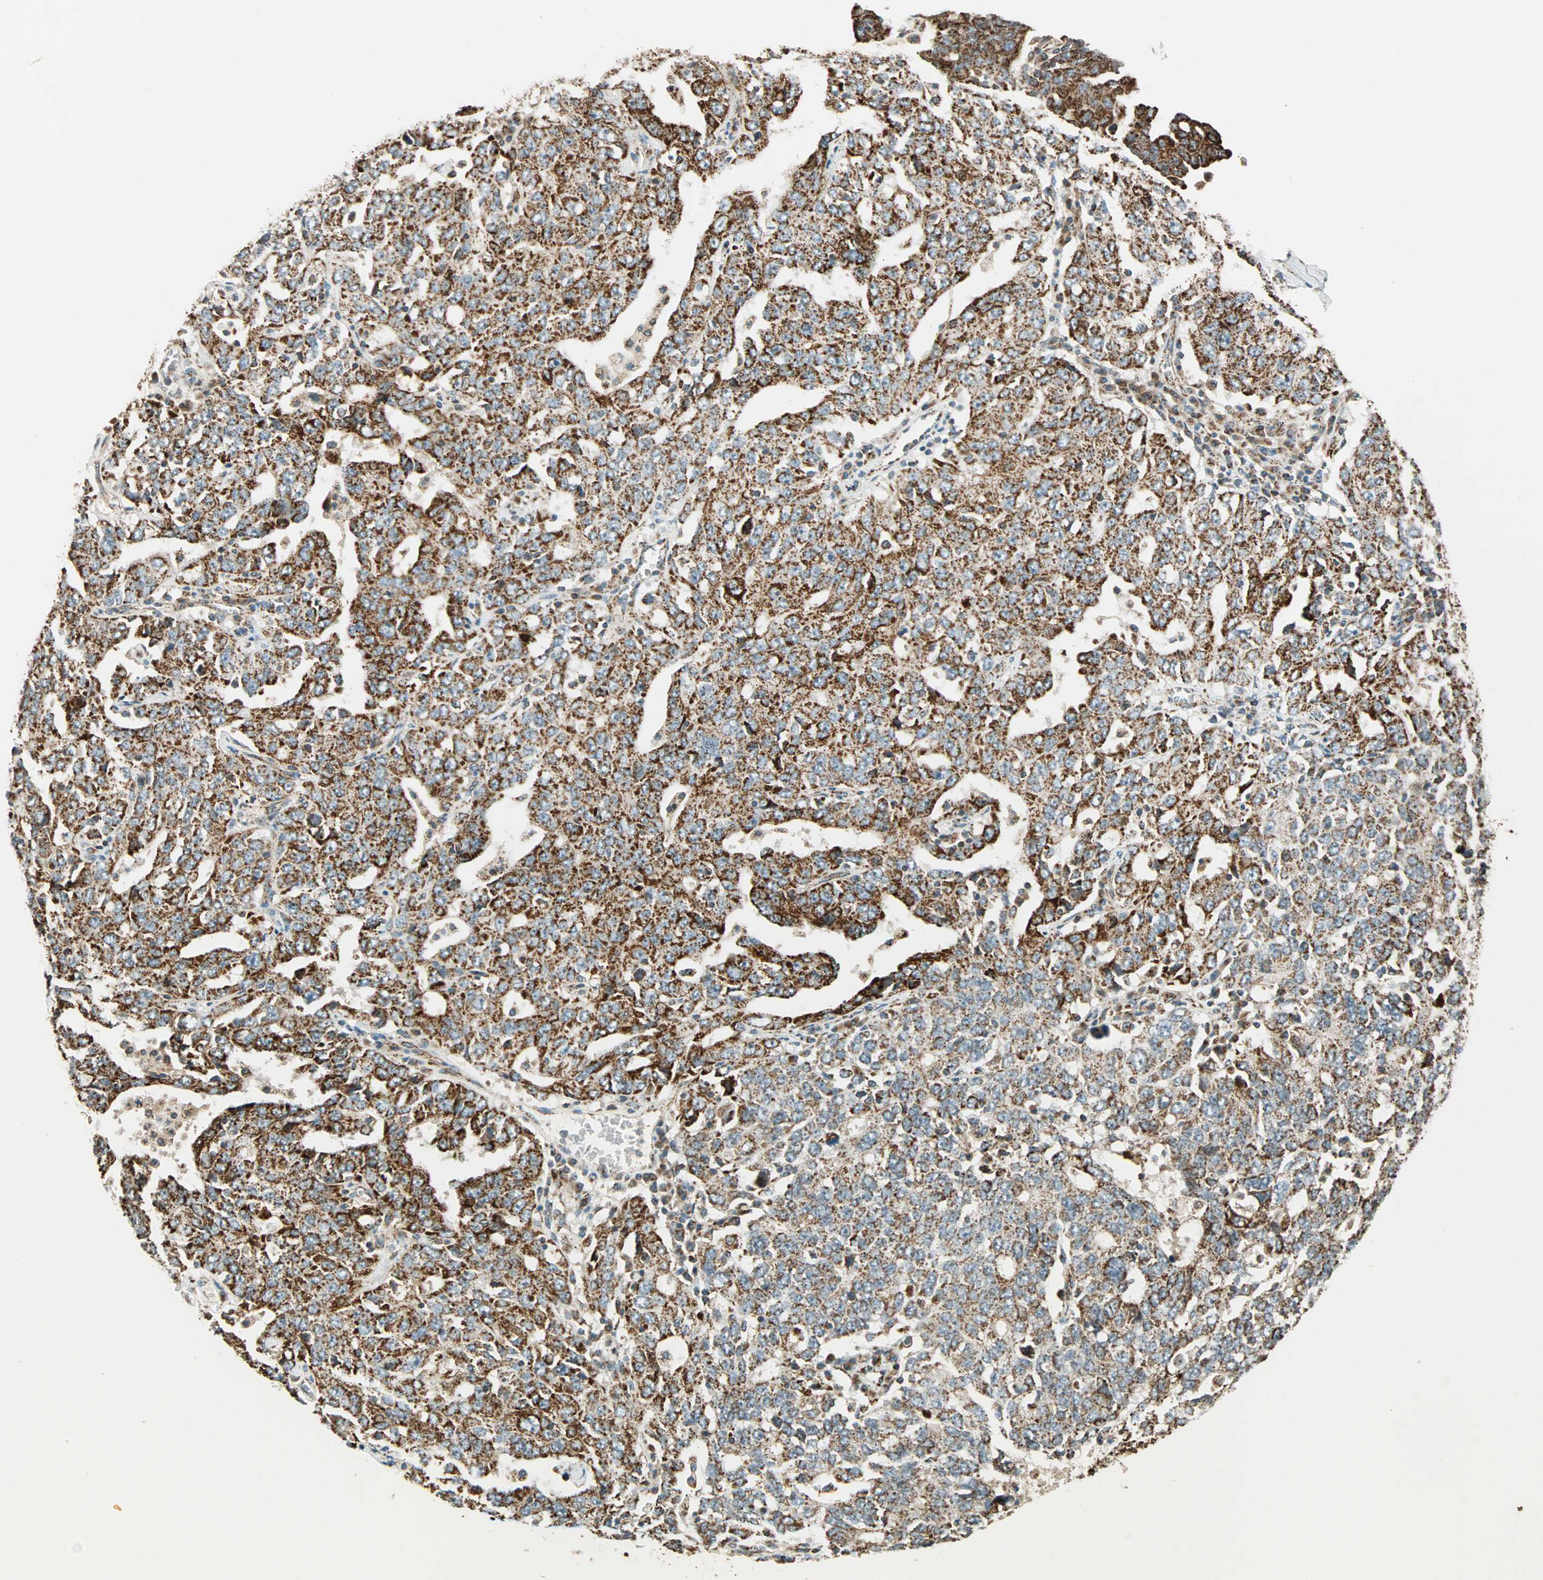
{"staining": {"intensity": "moderate", "quantity": ">75%", "location": "cytoplasmic/membranous"}, "tissue": "ovarian cancer", "cell_type": "Tumor cells", "image_type": "cancer", "snomed": [{"axis": "morphology", "description": "Carcinoma, endometroid"}, {"axis": "topography", "description": "Ovary"}], "caption": "Ovarian endometroid carcinoma was stained to show a protein in brown. There is medium levels of moderate cytoplasmic/membranous expression in about >75% of tumor cells.", "gene": "SPRY4", "patient": {"sex": "female", "age": 62}}